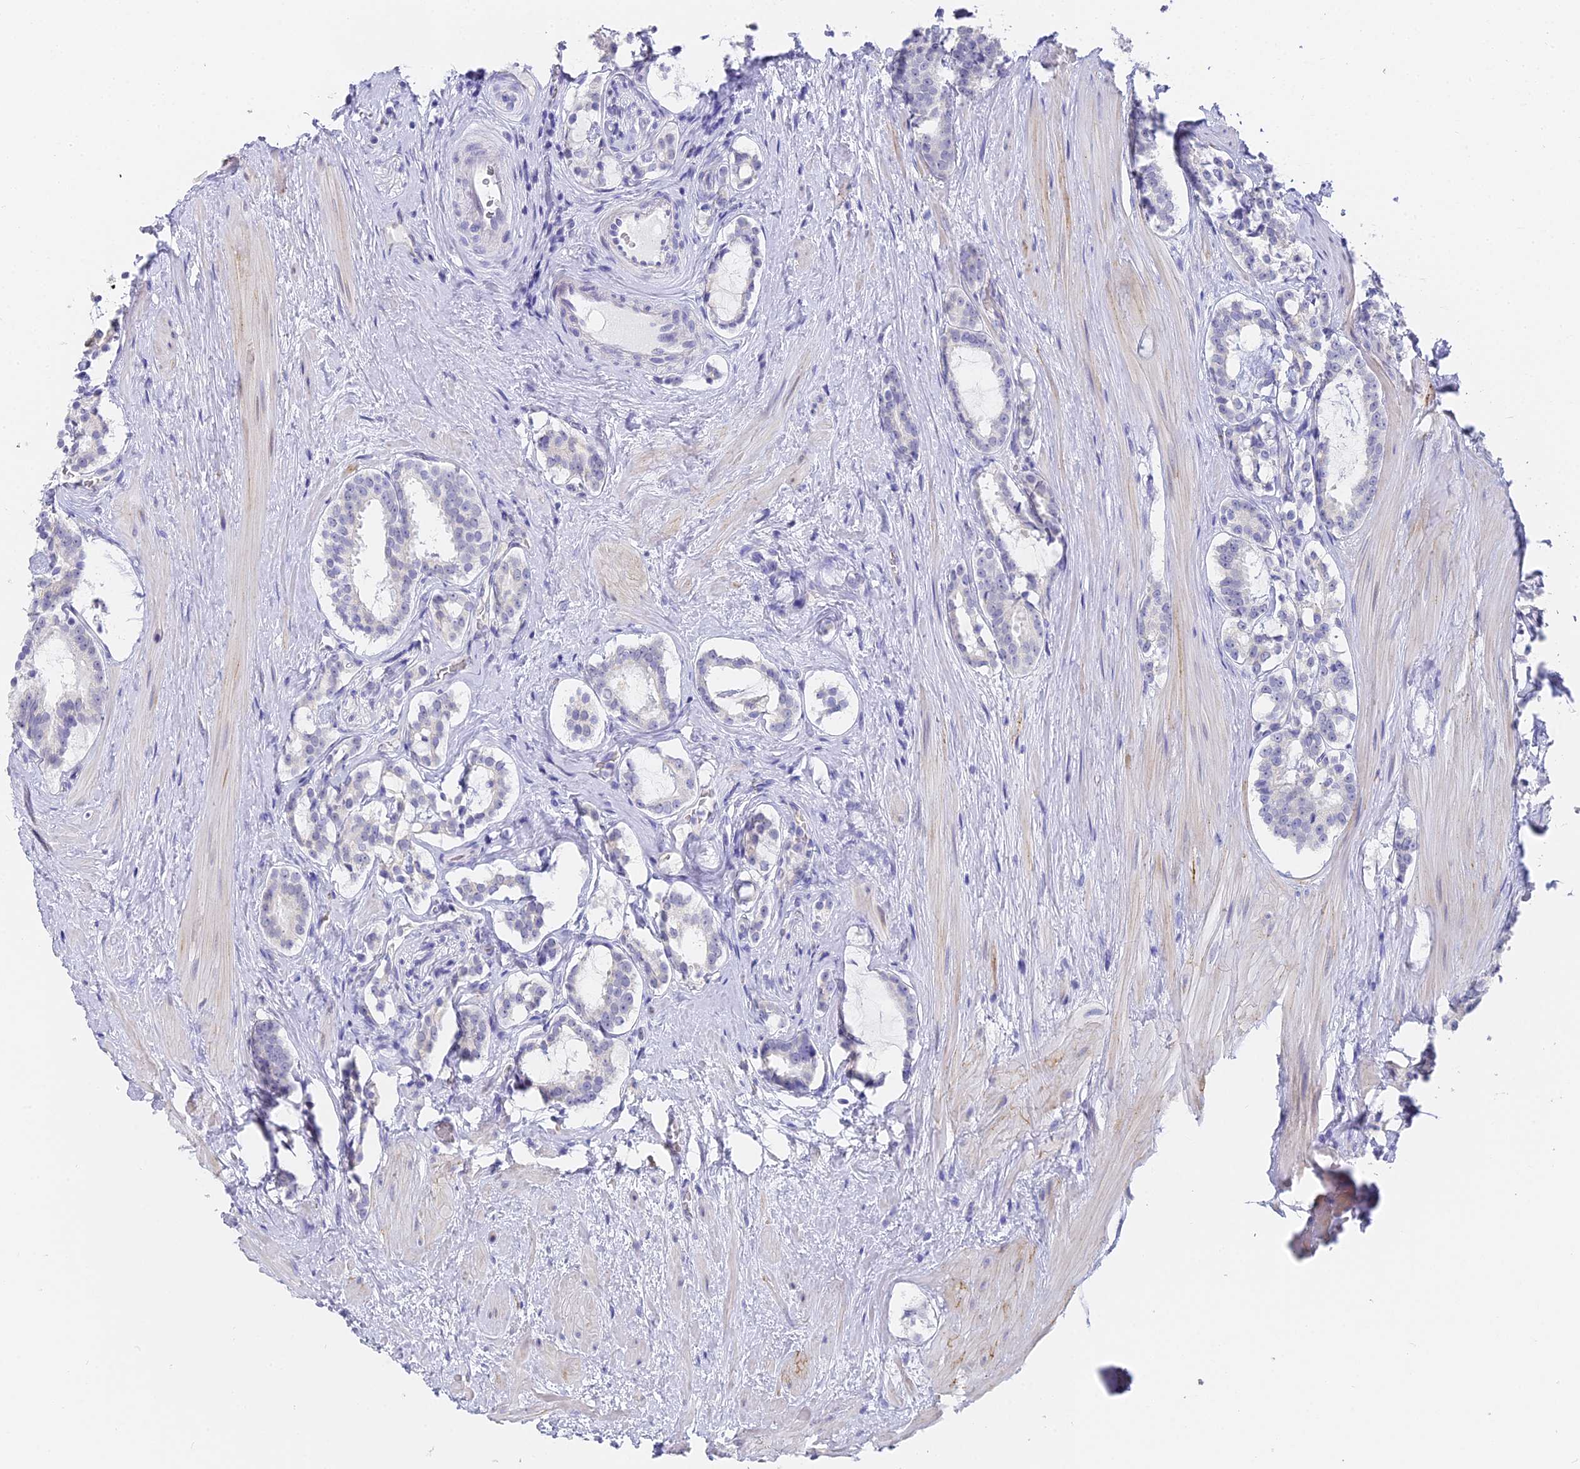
{"staining": {"intensity": "negative", "quantity": "none", "location": "none"}, "tissue": "prostate cancer", "cell_type": "Tumor cells", "image_type": "cancer", "snomed": [{"axis": "morphology", "description": "Adenocarcinoma, High grade"}, {"axis": "topography", "description": "Prostate"}], "caption": "Tumor cells are negative for brown protein staining in prostate high-grade adenocarcinoma. Nuclei are stained in blue.", "gene": "GJA1", "patient": {"sex": "male", "age": 58}}